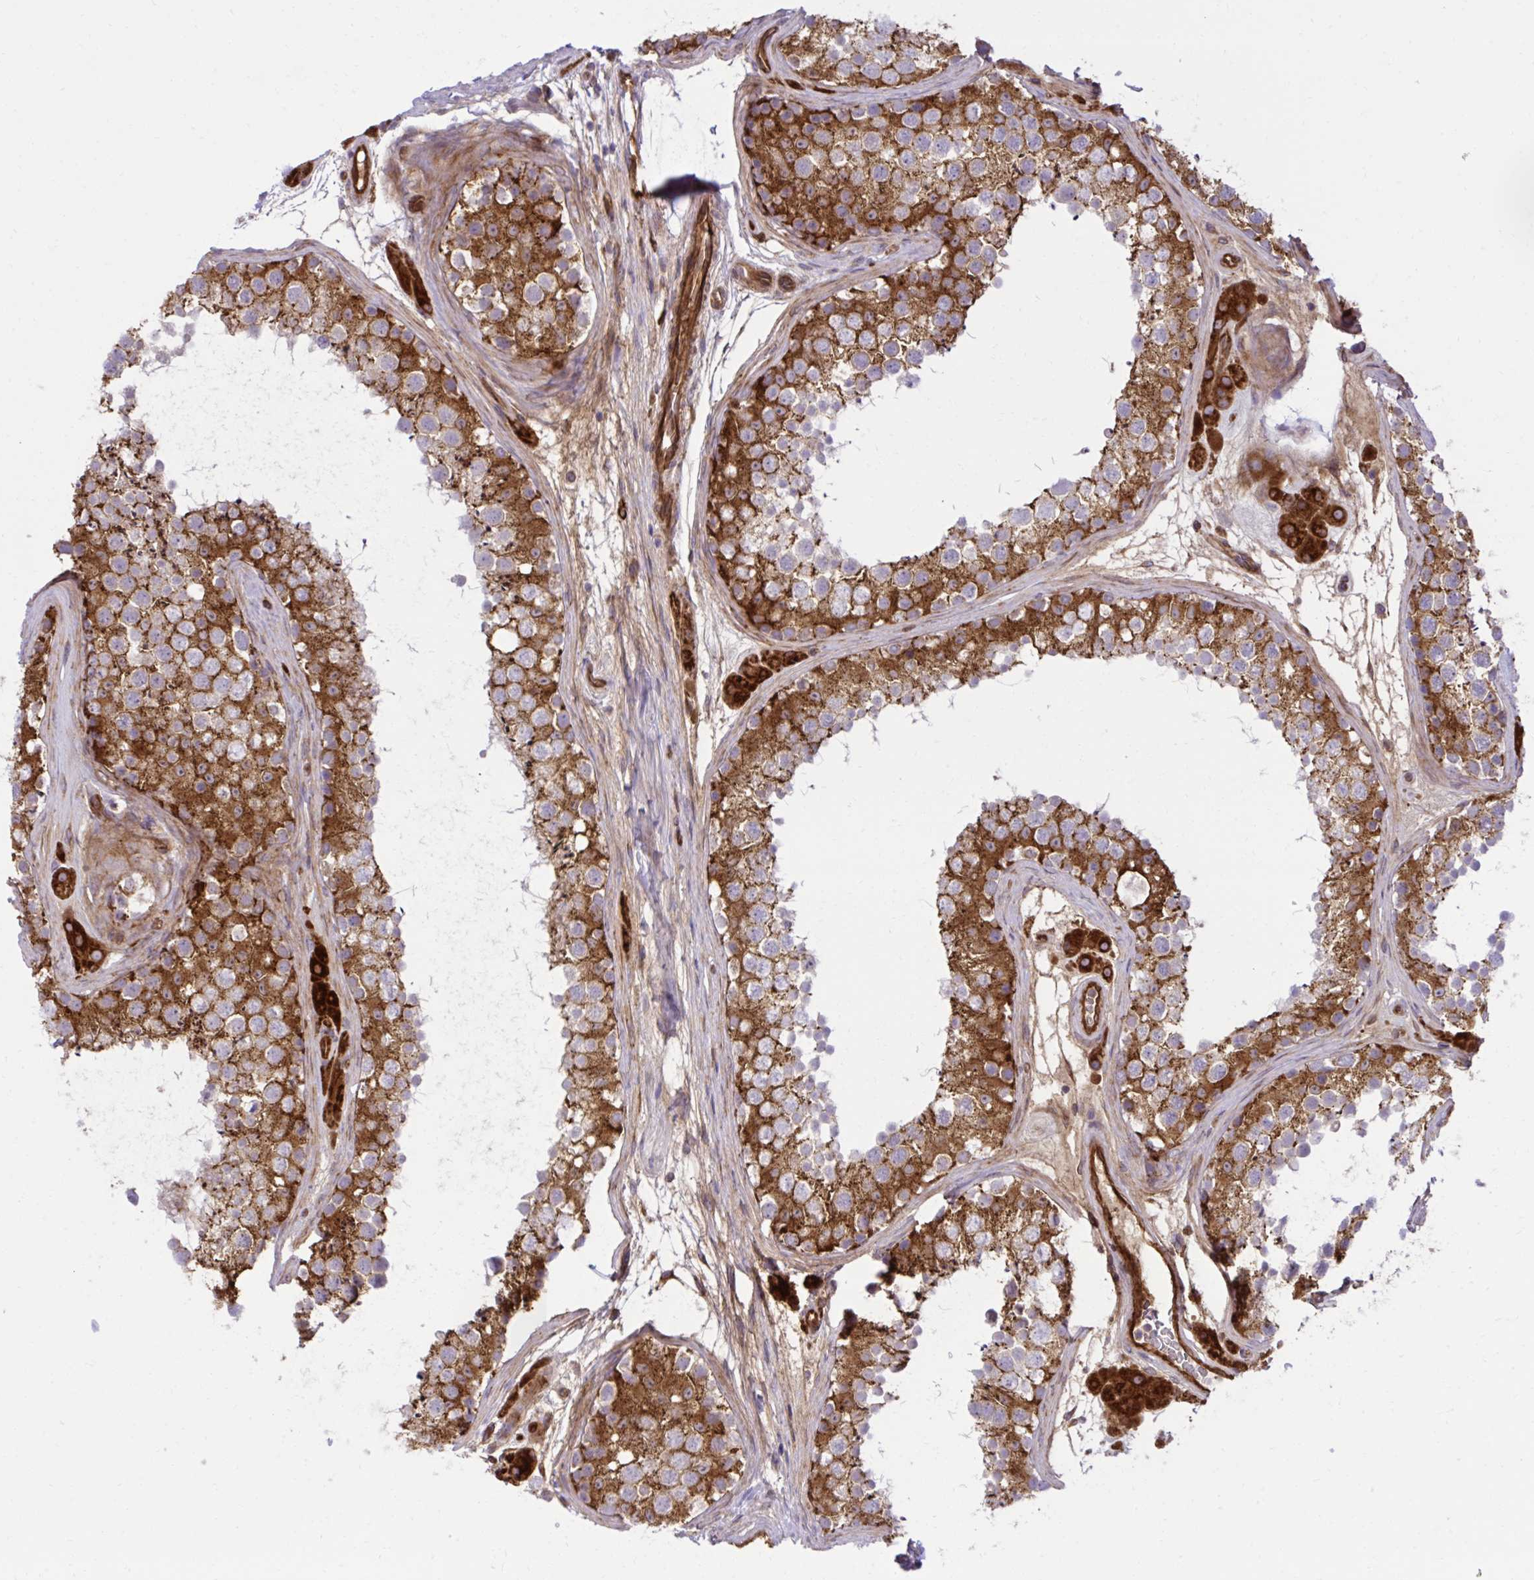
{"staining": {"intensity": "strong", "quantity": ">75%", "location": "cytoplasmic/membranous"}, "tissue": "testis", "cell_type": "Cells in seminiferous ducts", "image_type": "normal", "snomed": [{"axis": "morphology", "description": "Normal tissue, NOS"}, {"axis": "topography", "description": "Testis"}], "caption": "A brown stain shows strong cytoplasmic/membranous expression of a protein in cells in seminiferous ducts of normal testis.", "gene": "LIMS1", "patient": {"sex": "male", "age": 41}}